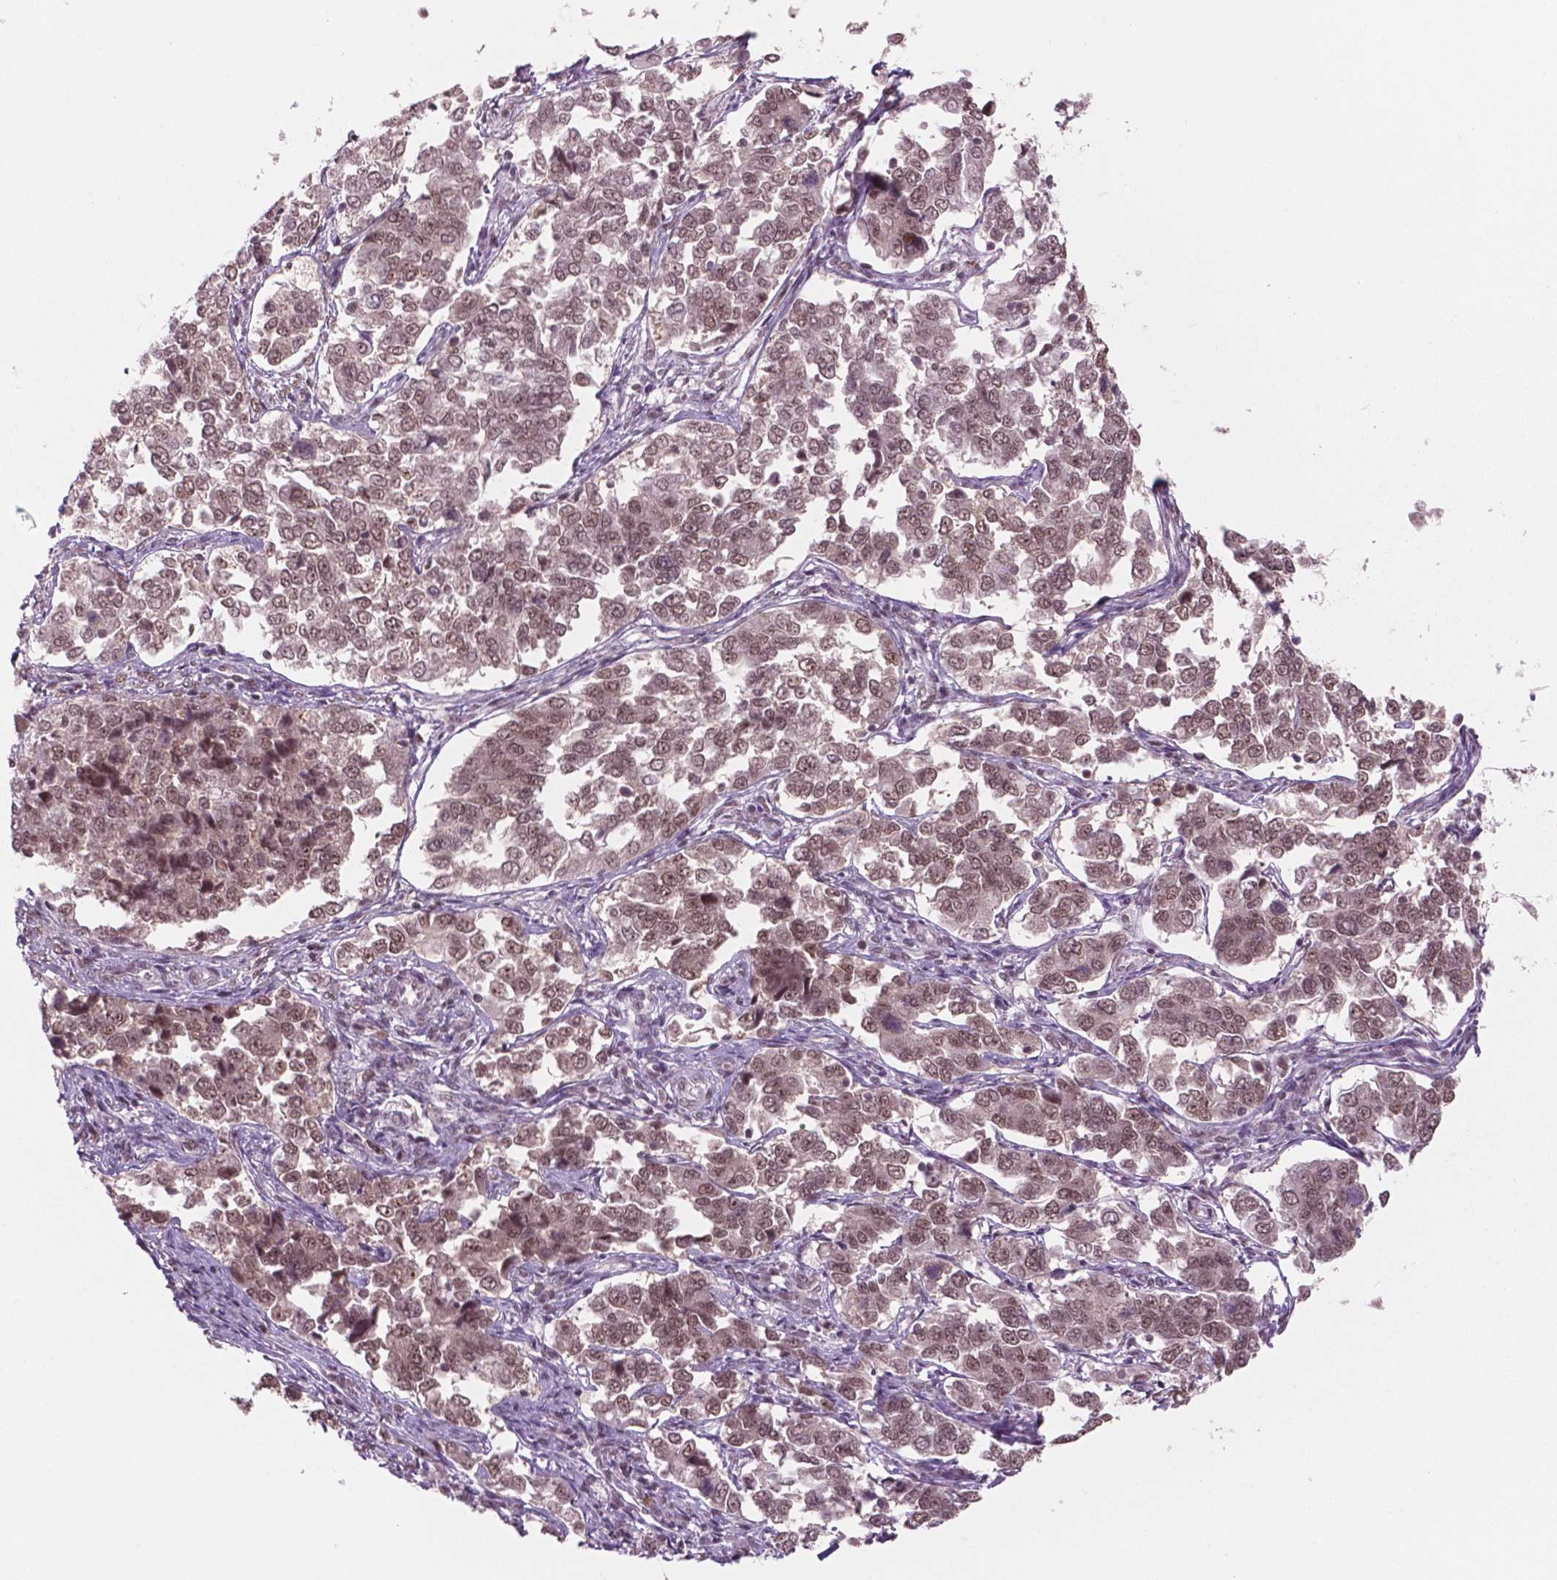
{"staining": {"intensity": "moderate", "quantity": ">75%", "location": "nuclear"}, "tissue": "endometrial cancer", "cell_type": "Tumor cells", "image_type": "cancer", "snomed": [{"axis": "morphology", "description": "Adenocarcinoma, NOS"}, {"axis": "topography", "description": "Endometrium"}], "caption": "Brown immunohistochemical staining in endometrial cancer exhibits moderate nuclear expression in about >75% of tumor cells.", "gene": "POLR2E", "patient": {"sex": "female", "age": 43}}